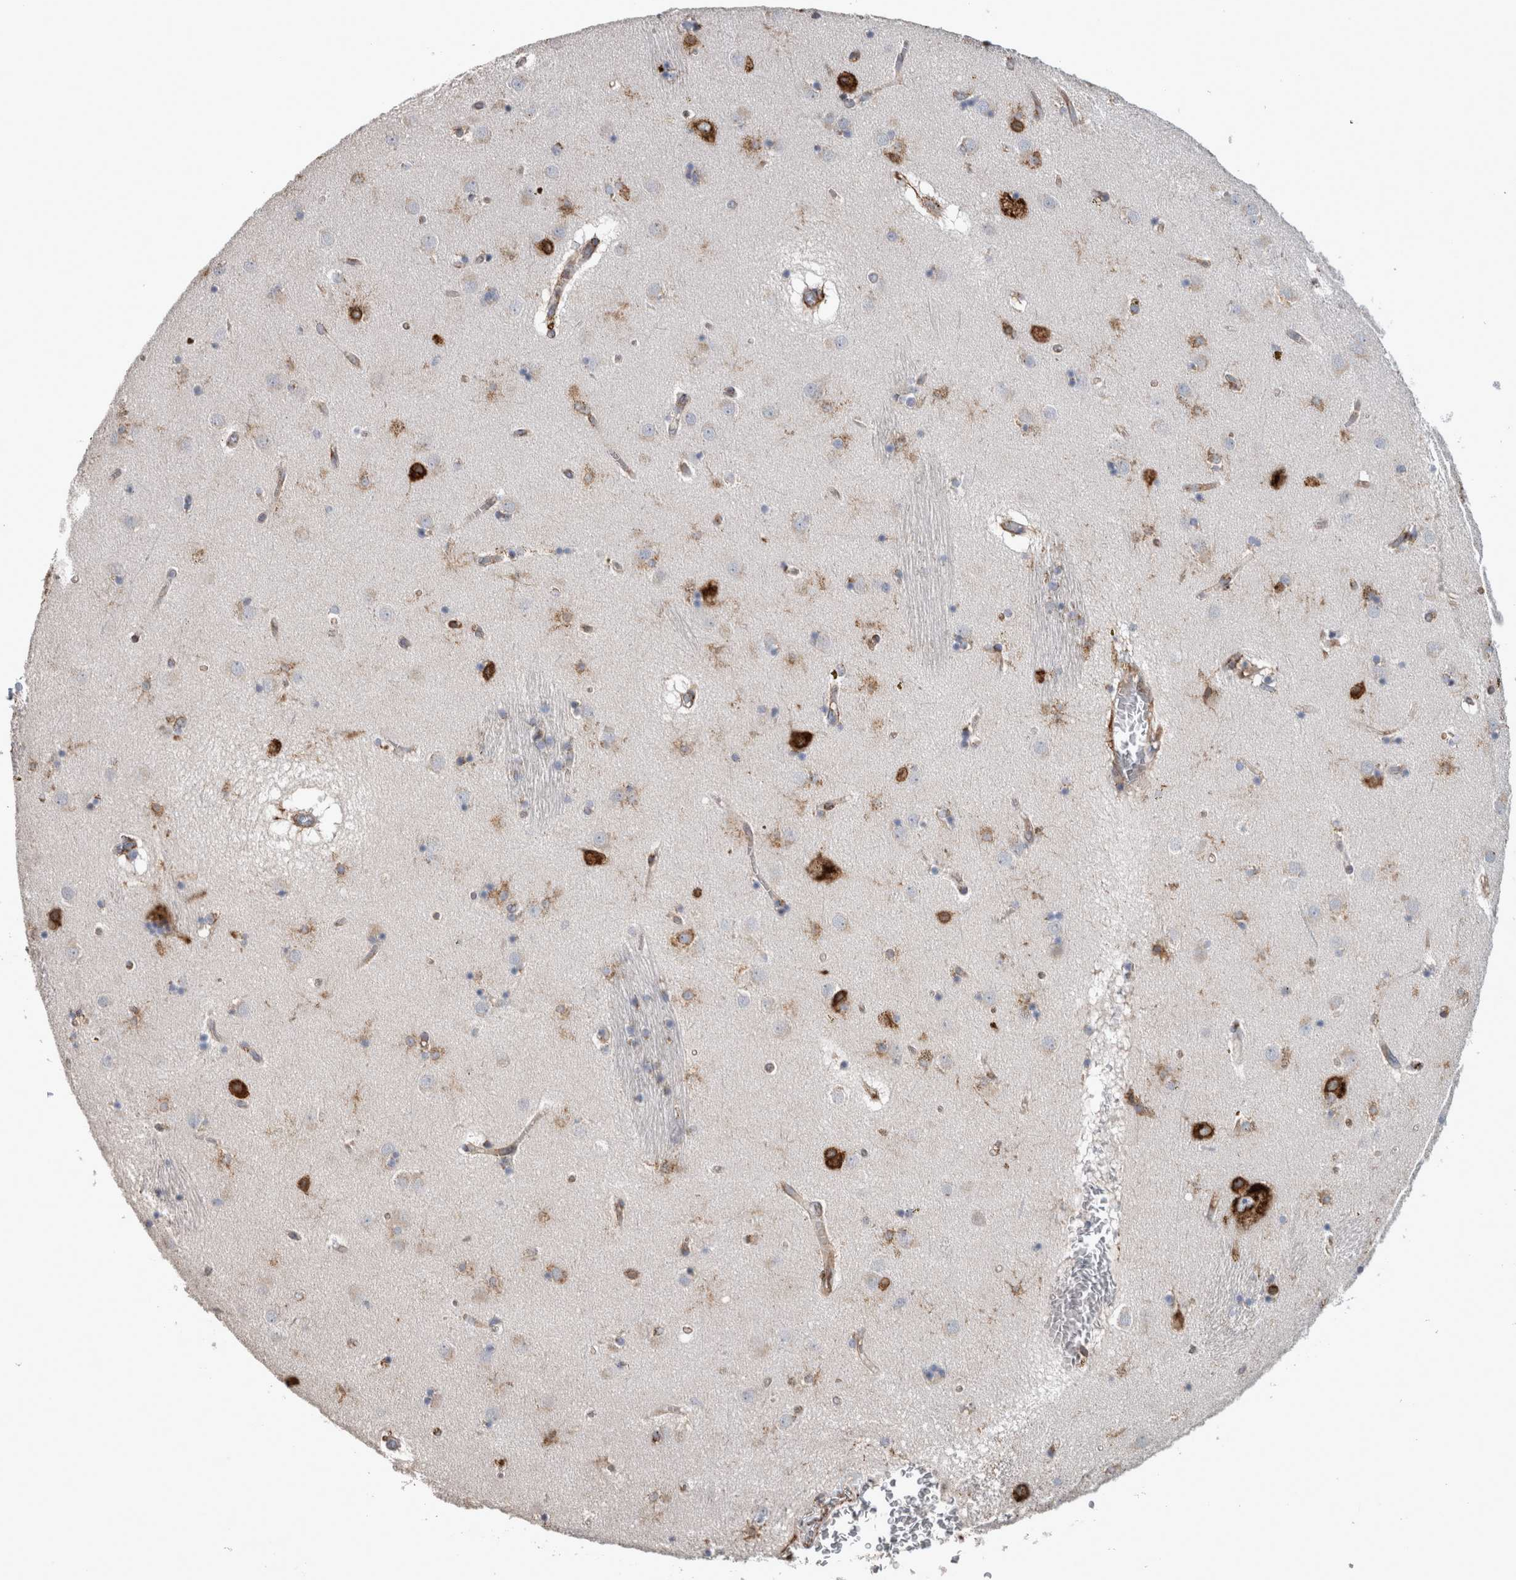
{"staining": {"intensity": "strong", "quantity": "25%-75%", "location": "cytoplasmic/membranous"}, "tissue": "caudate", "cell_type": "Glial cells", "image_type": "normal", "snomed": [{"axis": "morphology", "description": "Normal tissue, NOS"}, {"axis": "topography", "description": "Lateral ventricle wall"}], "caption": "Protein staining of normal caudate exhibits strong cytoplasmic/membranous positivity in about 25%-75% of glial cells. (Stains: DAB (3,3'-diaminobenzidine) in brown, nuclei in blue, Microscopy: brightfield microscopy at high magnification).", "gene": "FHIP2B", "patient": {"sex": "male", "age": 70}}